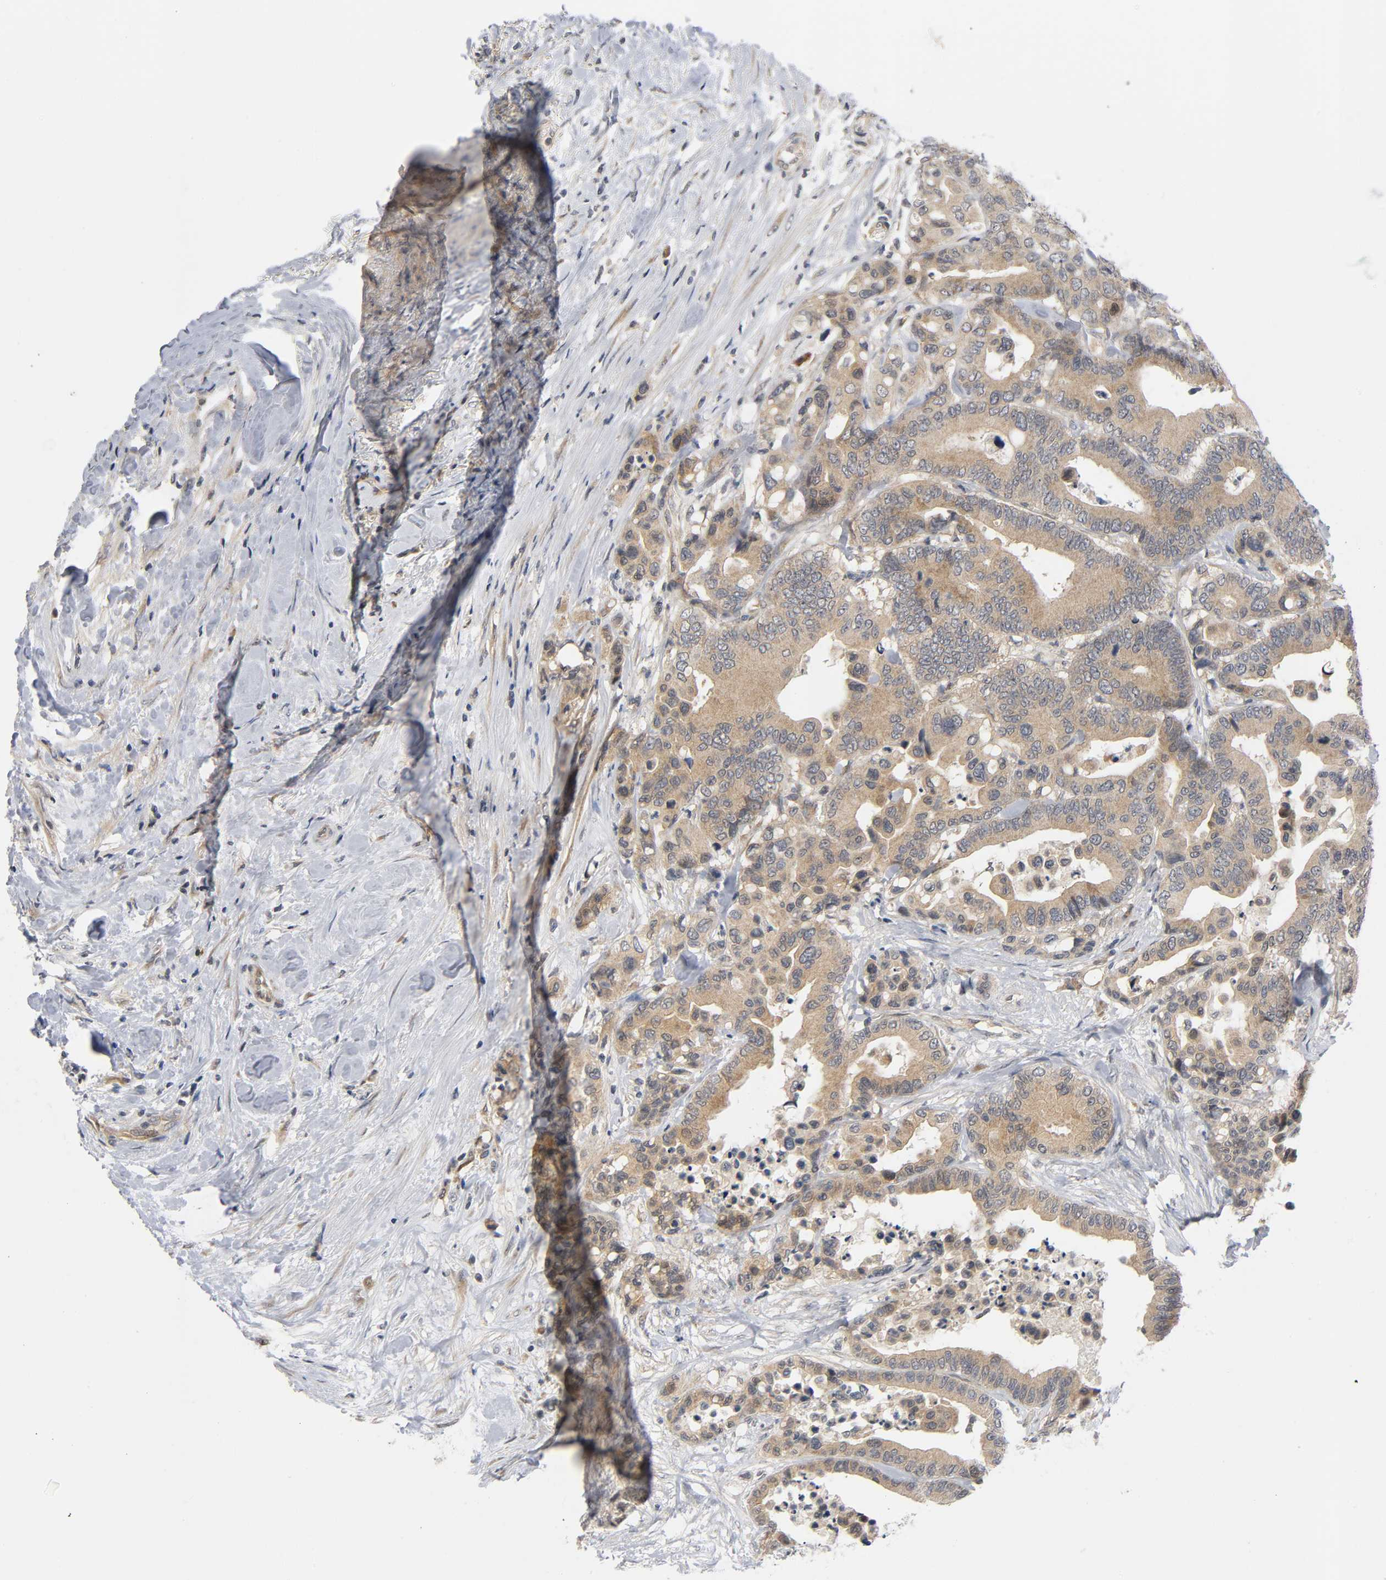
{"staining": {"intensity": "moderate", "quantity": ">75%", "location": "cytoplasmic/membranous"}, "tissue": "colorectal cancer", "cell_type": "Tumor cells", "image_type": "cancer", "snomed": [{"axis": "morphology", "description": "Adenocarcinoma, NOS"}, {"axis": "topography", "description": "Colon"}], "caption": "A photomicrograph showing moderate cytoplasmic/membranous staining in about >75% of tumor cells in colorectal adenocarcinoma, as visualized by brown immunohistochemical staining.", "gene": "MAPK8", "patient": {"sex": "male", "age": 82}}